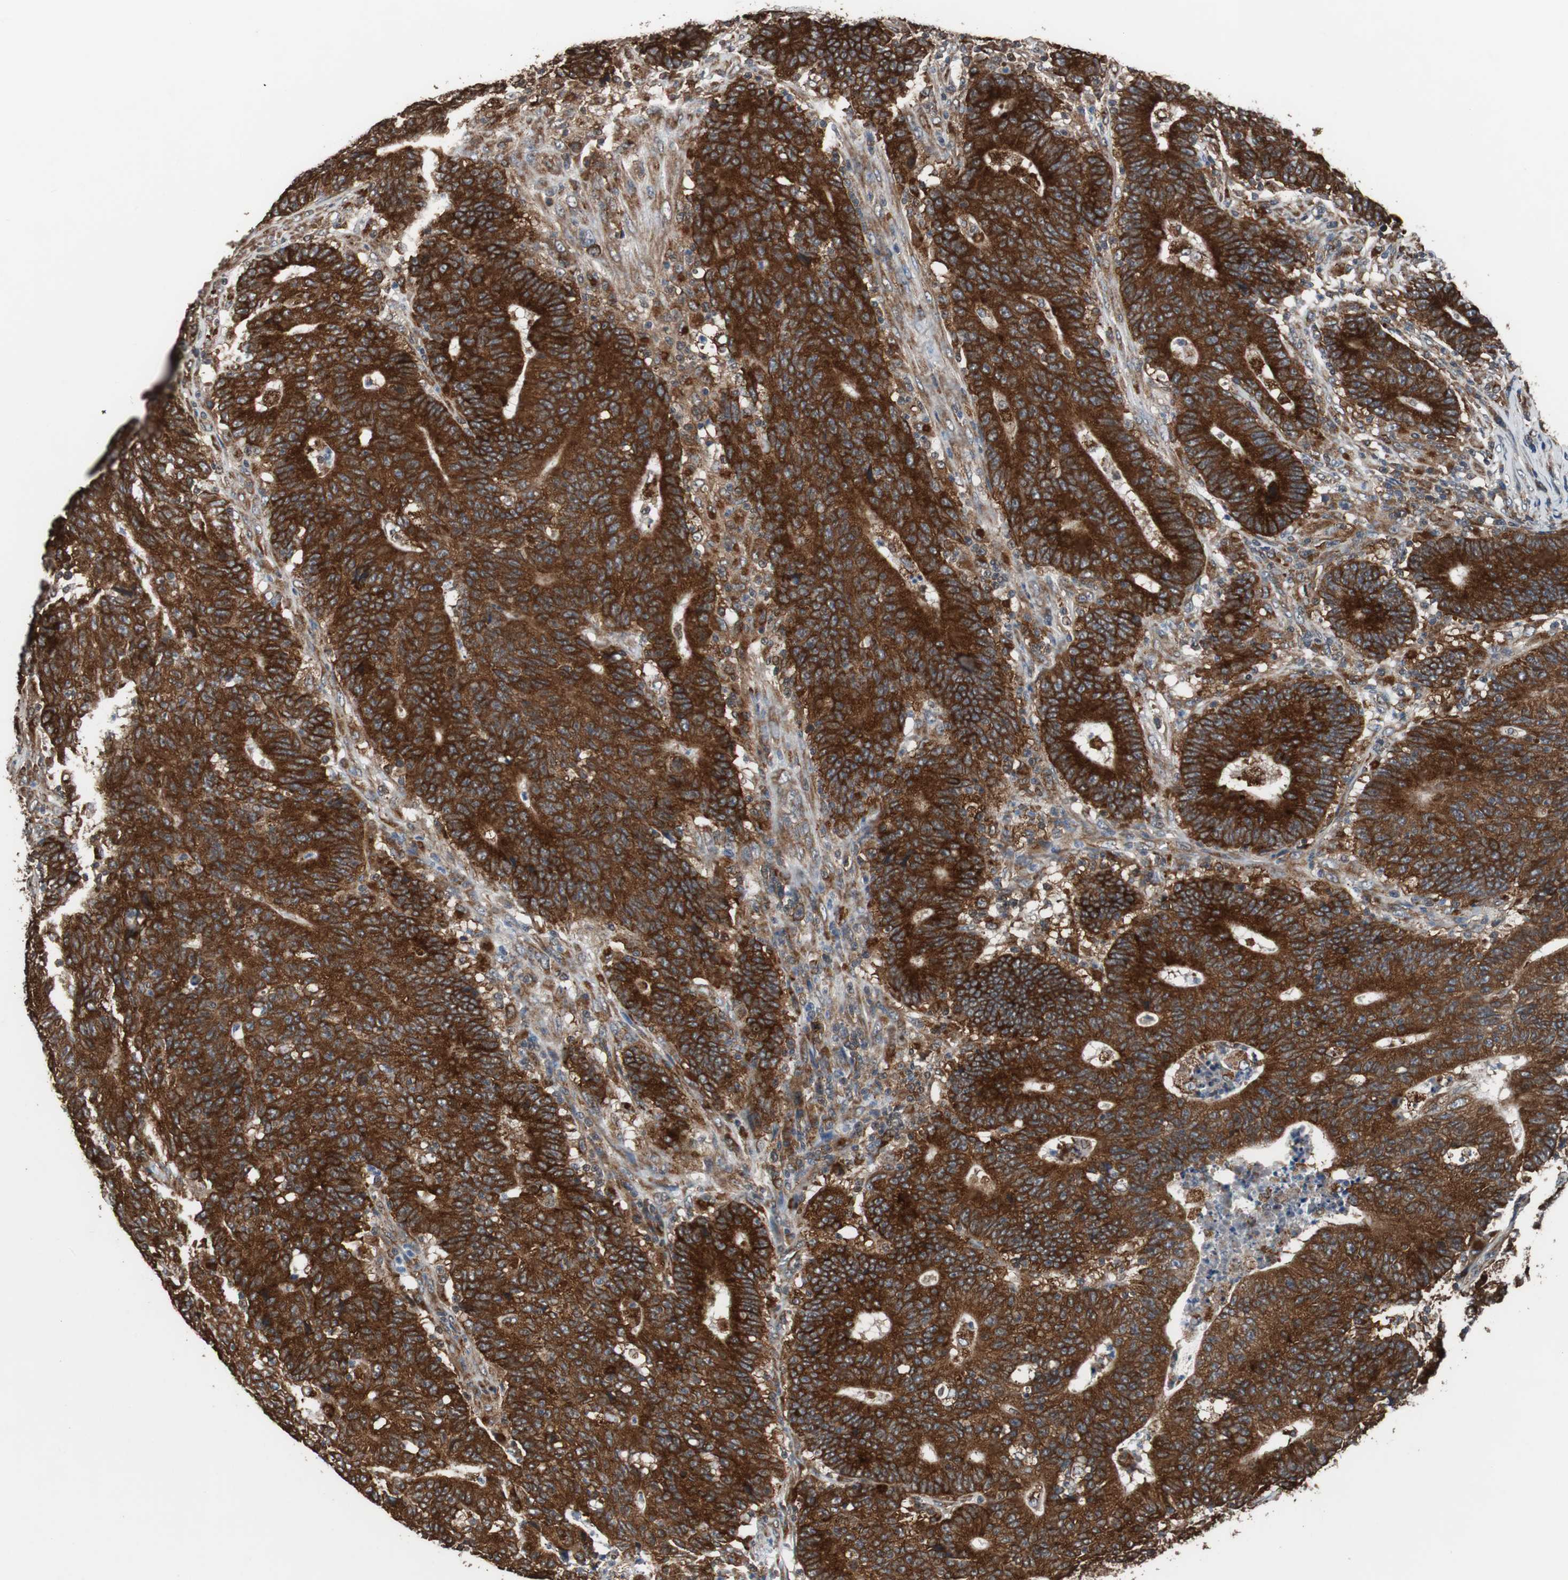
{"staining": {"intensity": "strong", "quantity": ">75%", "location": "cytoplasmic/membranous"}, "tissue": "colorectal cancer", "cell_type": "Tumor cells", "image_type": "cancer", "snomed": [{"axis": "morphology", "description": "Normal tissue, NOS"}, {"axis": "morphology", "description": "Adenocarcinoma, NOS"}, {"axis": "topography", "description": "Colon"}], "caption": "A brown stain highlights strong cytoplasmic/membranous staining of a protein in human colorectal cancer tumor cells.", "gene": "USP10", "patient": {"sex": "female", "age": 75}}